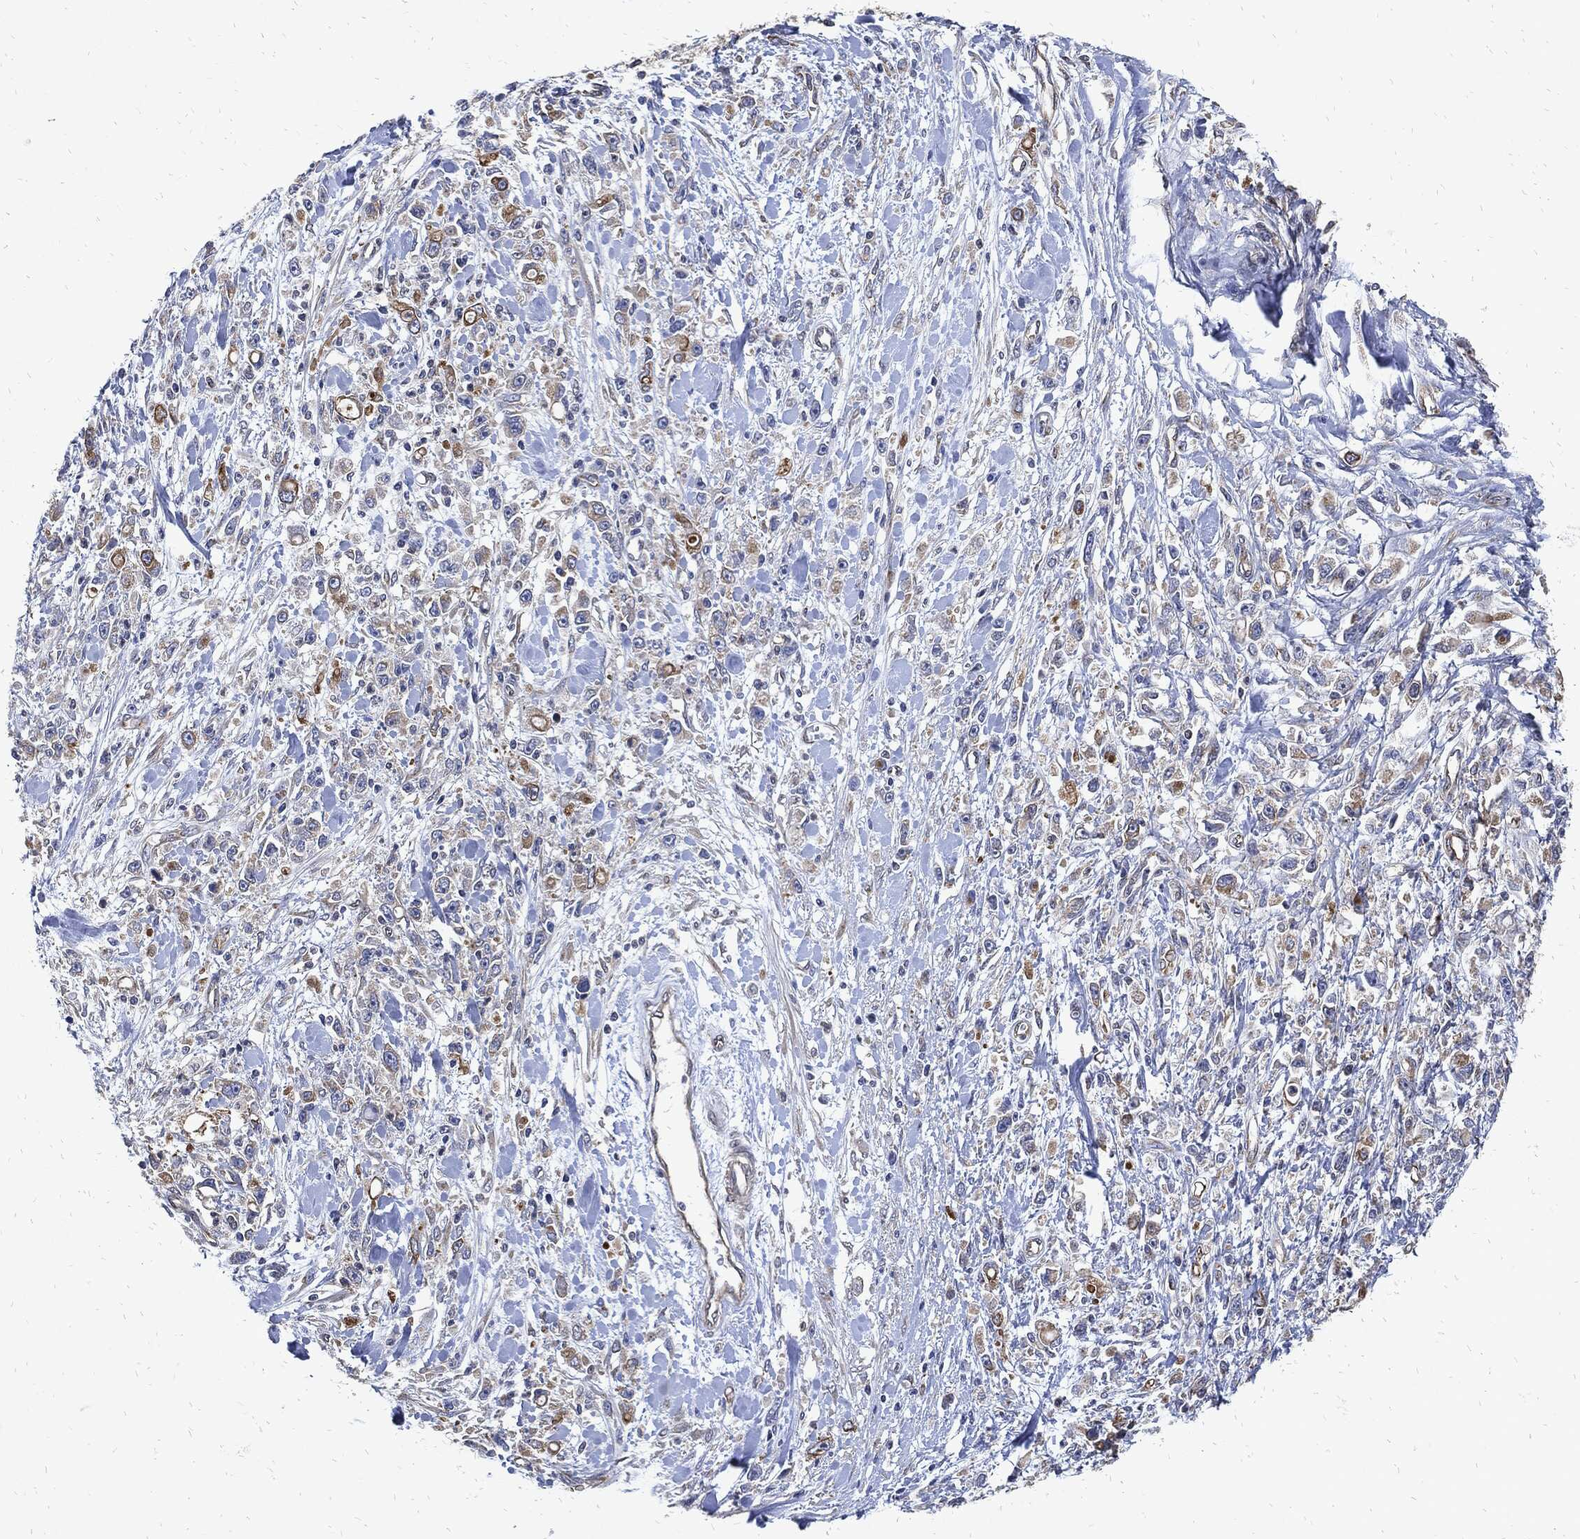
{"staining": {"intensity": "moderate", "quantity": "25%-75%", "location": "cytoplasmic/membranous"}, "tissue": "stomach cancer", "cell_type": "Tumor cells", "image_type": "cancer", "snomed": [{"axis": "morphology", "description": "Adenocarcinoma, NOS"}, {"axis": "topography", "description": "Stomach"}], "caption": "Brown immunohistochemical staining in human stomach cancer (adenocarcinoma) displays moderate cytoplasmic/membranous expression in approximately 25%-75% of tumor cells. (DAB (3,3'-diaminobenzidine) IHC, brown staining for protein, blue staining for nuclei).", "gene": "DCTN1", "patient": {"sex": "female", "age": 59}}